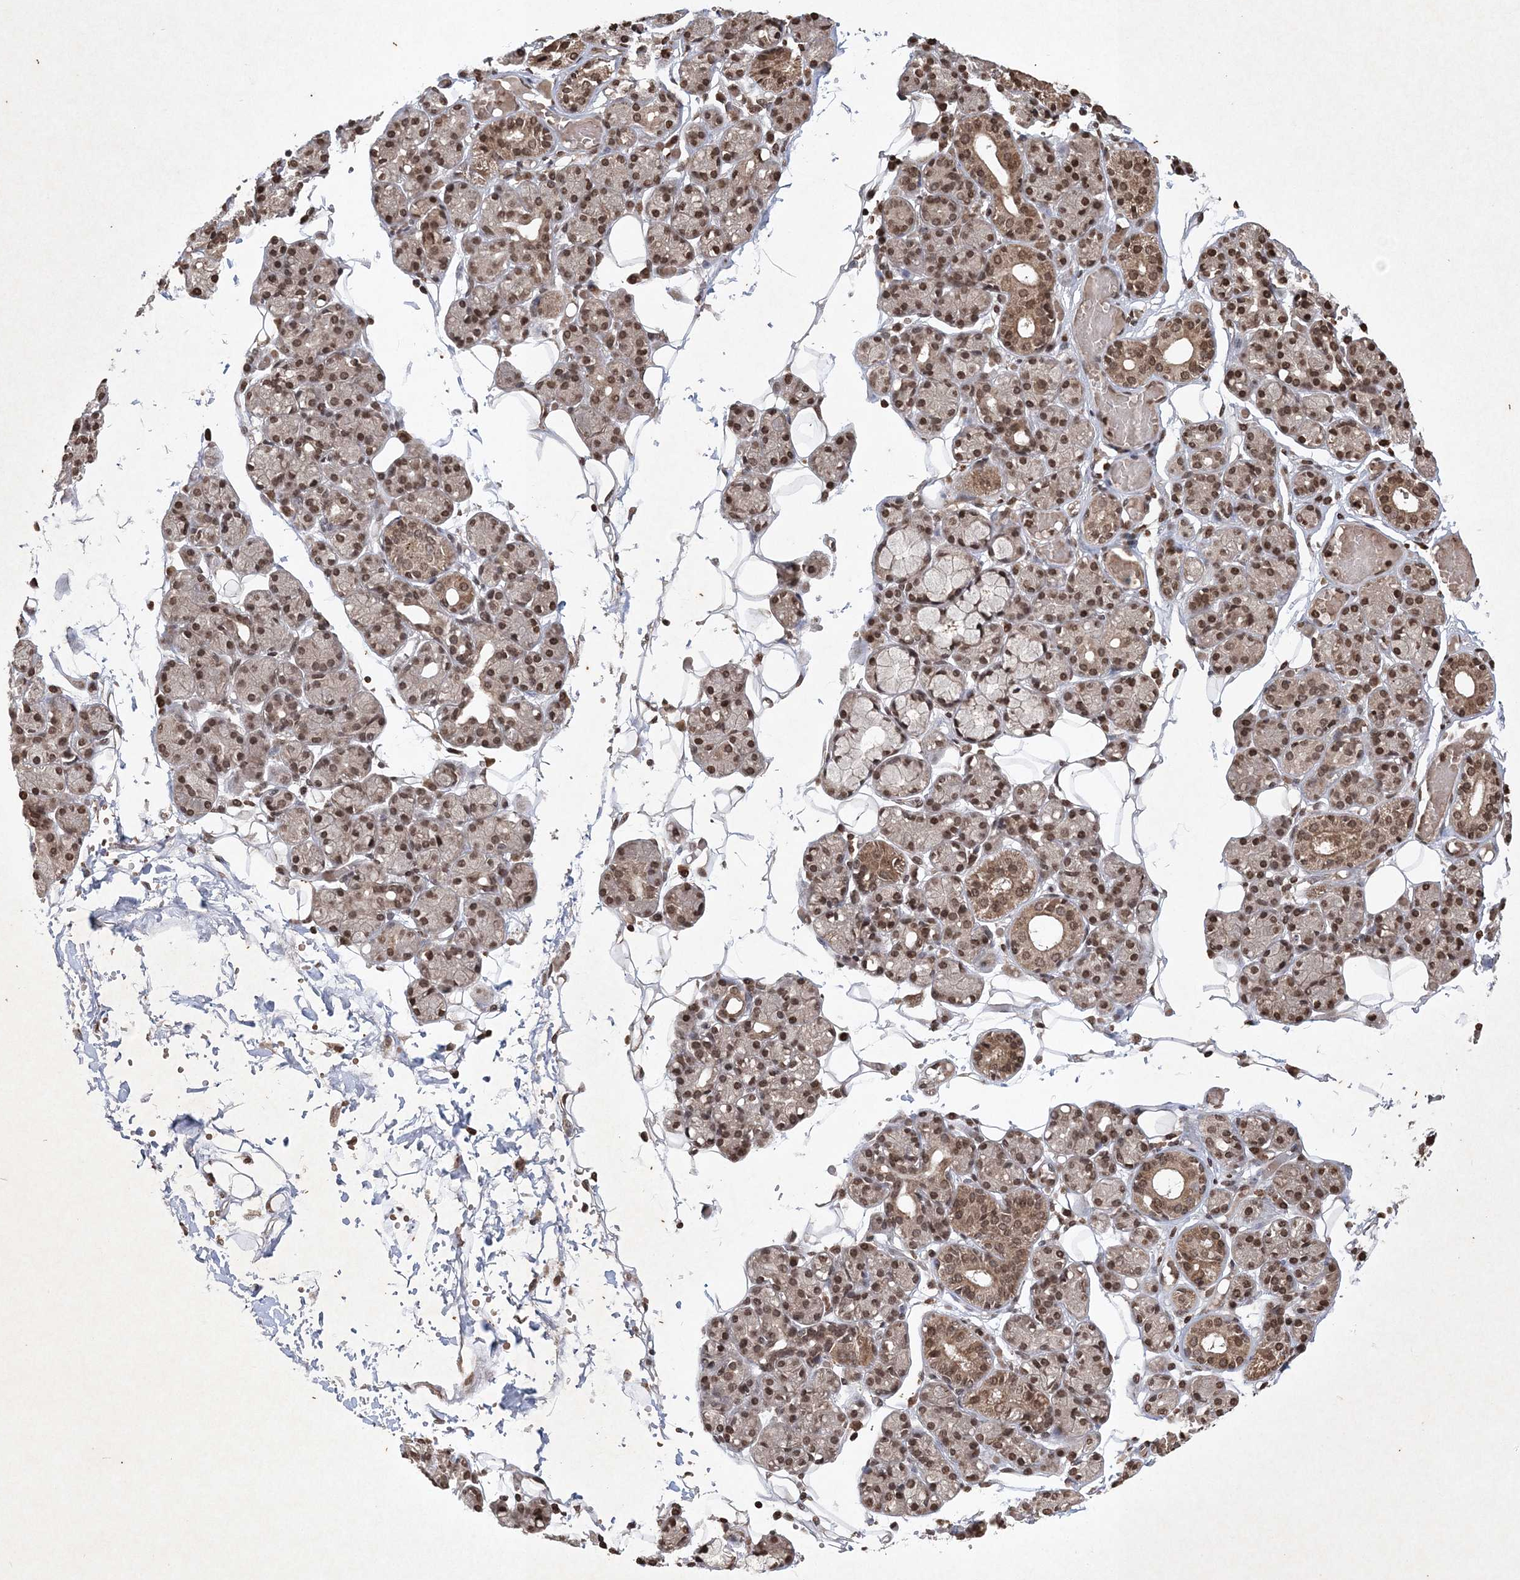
{"staining": {"intensity": "moderate", "quantity": "25%-75%", "location": "nuclear"}, "tissue": "salivary gland", "cell_type": "Glandular cells", "image_type": "normal", "snomed": [{"axis": "morphology", "description": "Normal tissue, NOS"}, {"axis": "topography", "description": "Salivary gland"}], "caption": "A brown stain labels moderate nuclear expression of a protein in glandular cells of normal salivary gland.", "gene": "NEDD9", "patient": {"sex": "male", "age": 63}}